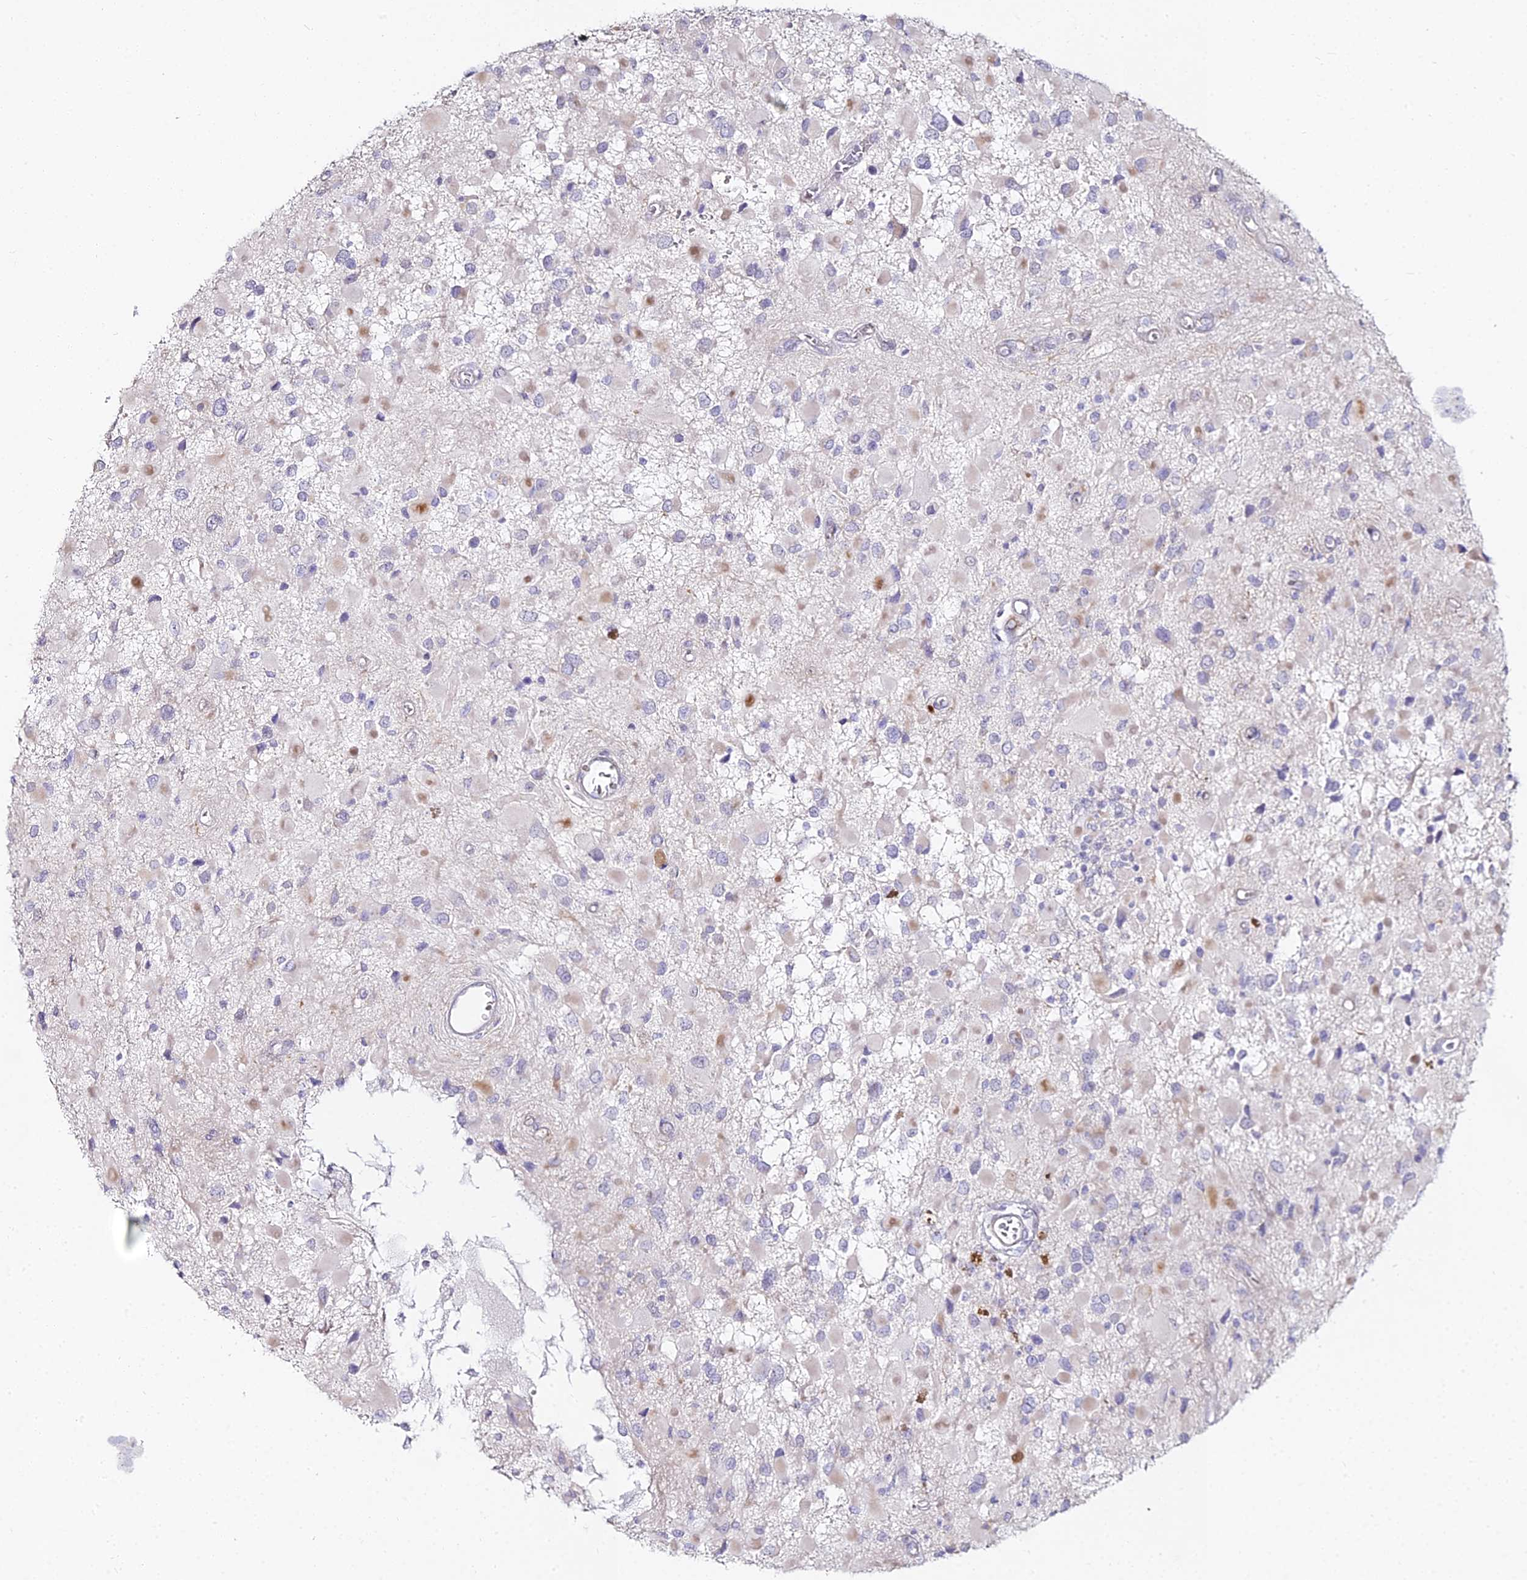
{"staining": {"intensity": "negative", "quantity": "none", "location": "none"}, "tissue": "glioma", "cell_type": "Tumor cells", "image_type": "cancer", "snomed": [{"axis": "morphology", "description": "Glioma, malignant, High grade"}, {"axis": "topography", "description": "Brain"}], "caption": "Tumor cells show no significant protein positivity in high-grade glioma (malignant).", "gene": "ALPG", "patient": {"sex": "male", "age": 53}}